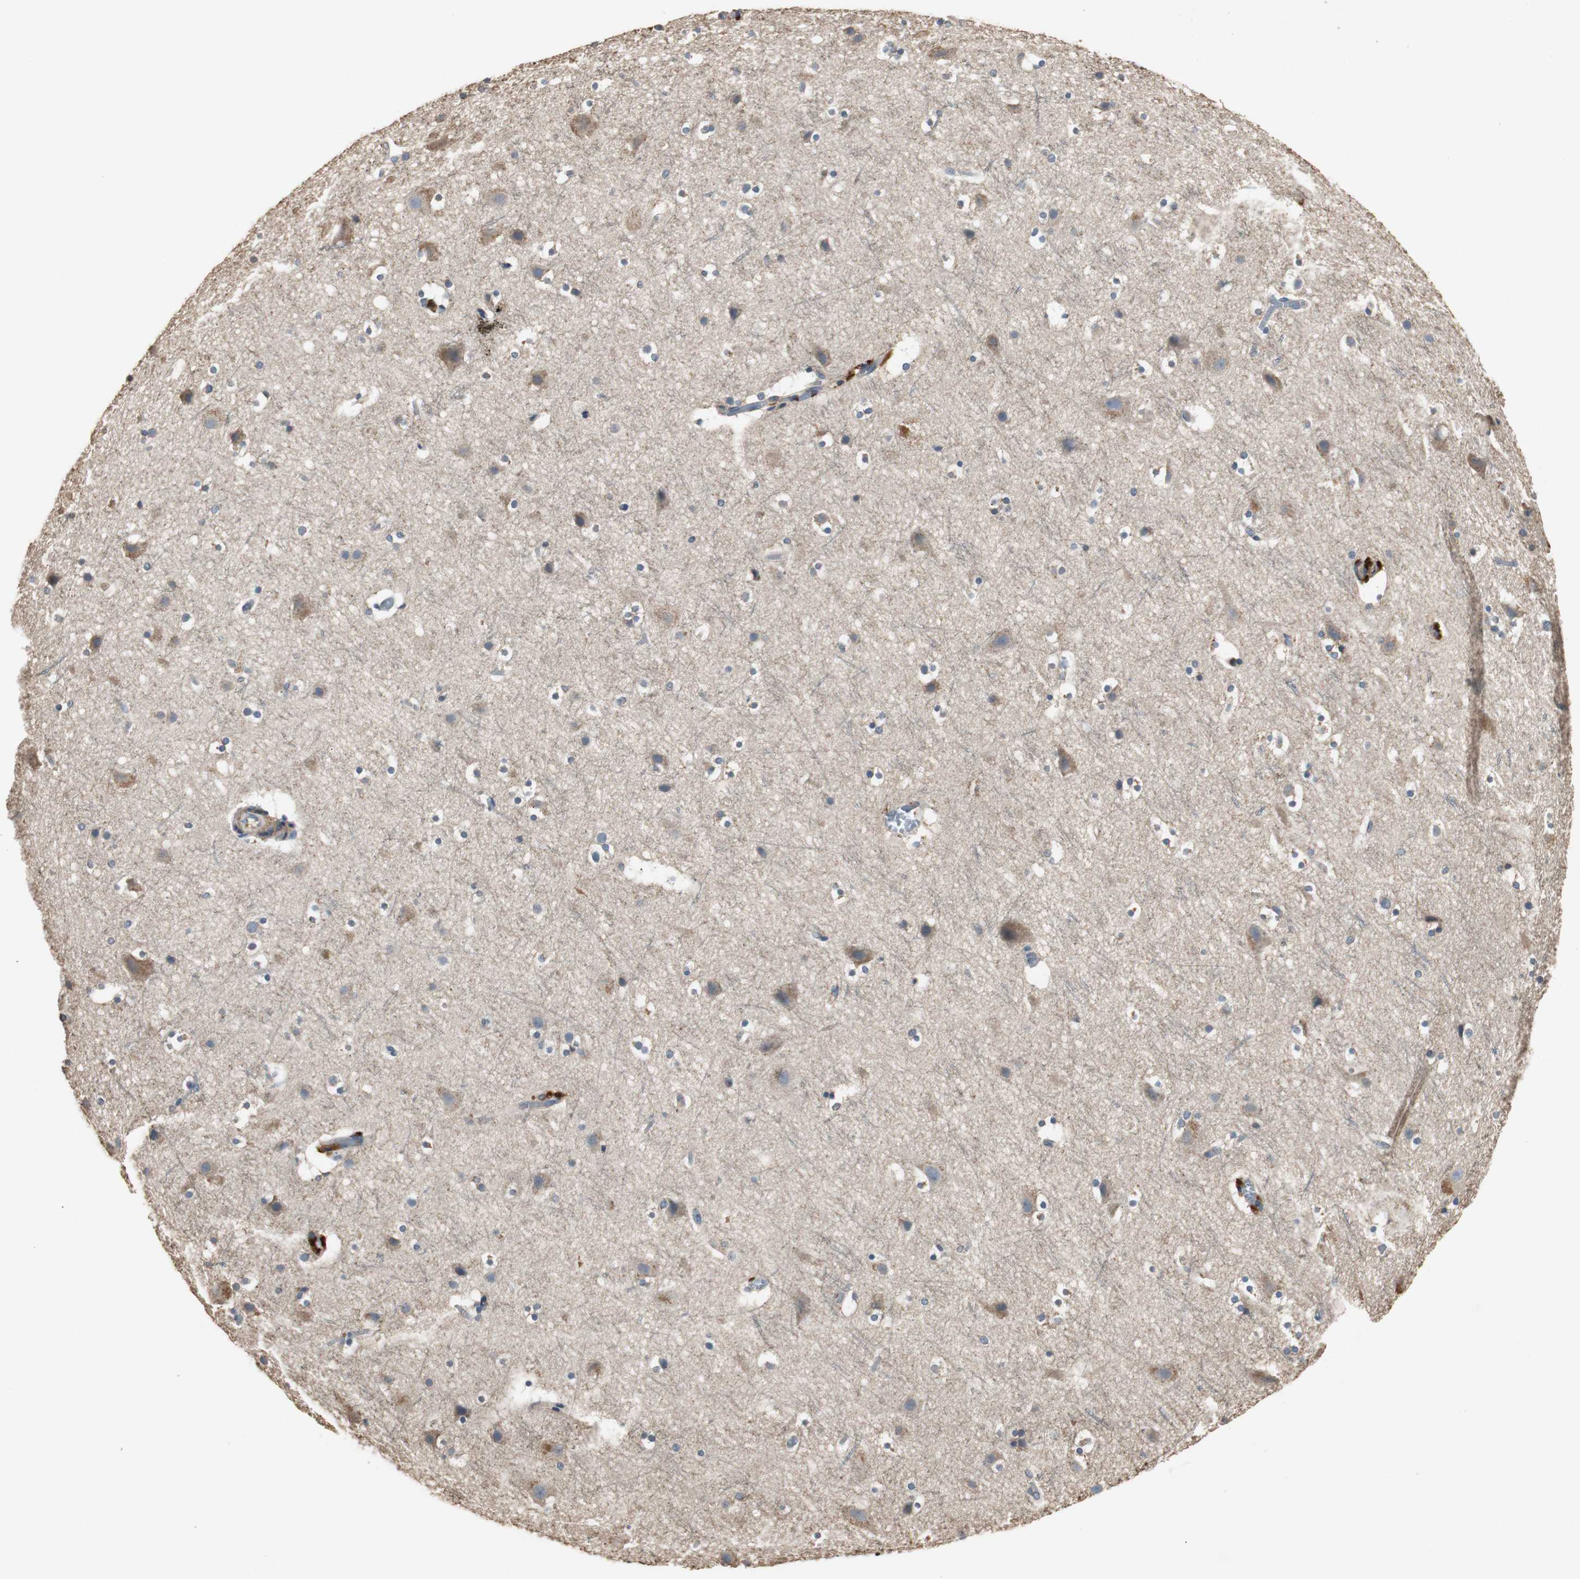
{"staining": {"intensity": "moderate", "quantity": "25%-75%", "location": "cytoplasmic/membranous"}, "tissue": "cerebral cortex", "cell_type": "Endothelial cells", "image_type": "normal", "snomed": [{"axis": "morphology", "description": "Normal tissue, NOS"}, {"axis": "topography", "description": "Cerebral cortex"}], "caption": "Protein expression analysis of normal cerebral cortex exhibits moderate cytoplasmic/membranous positivity in approximately 25%-75% of endothelial cells.", "gene": "TNFRSF14", "patient": {"sex": "male", "age": 45}}